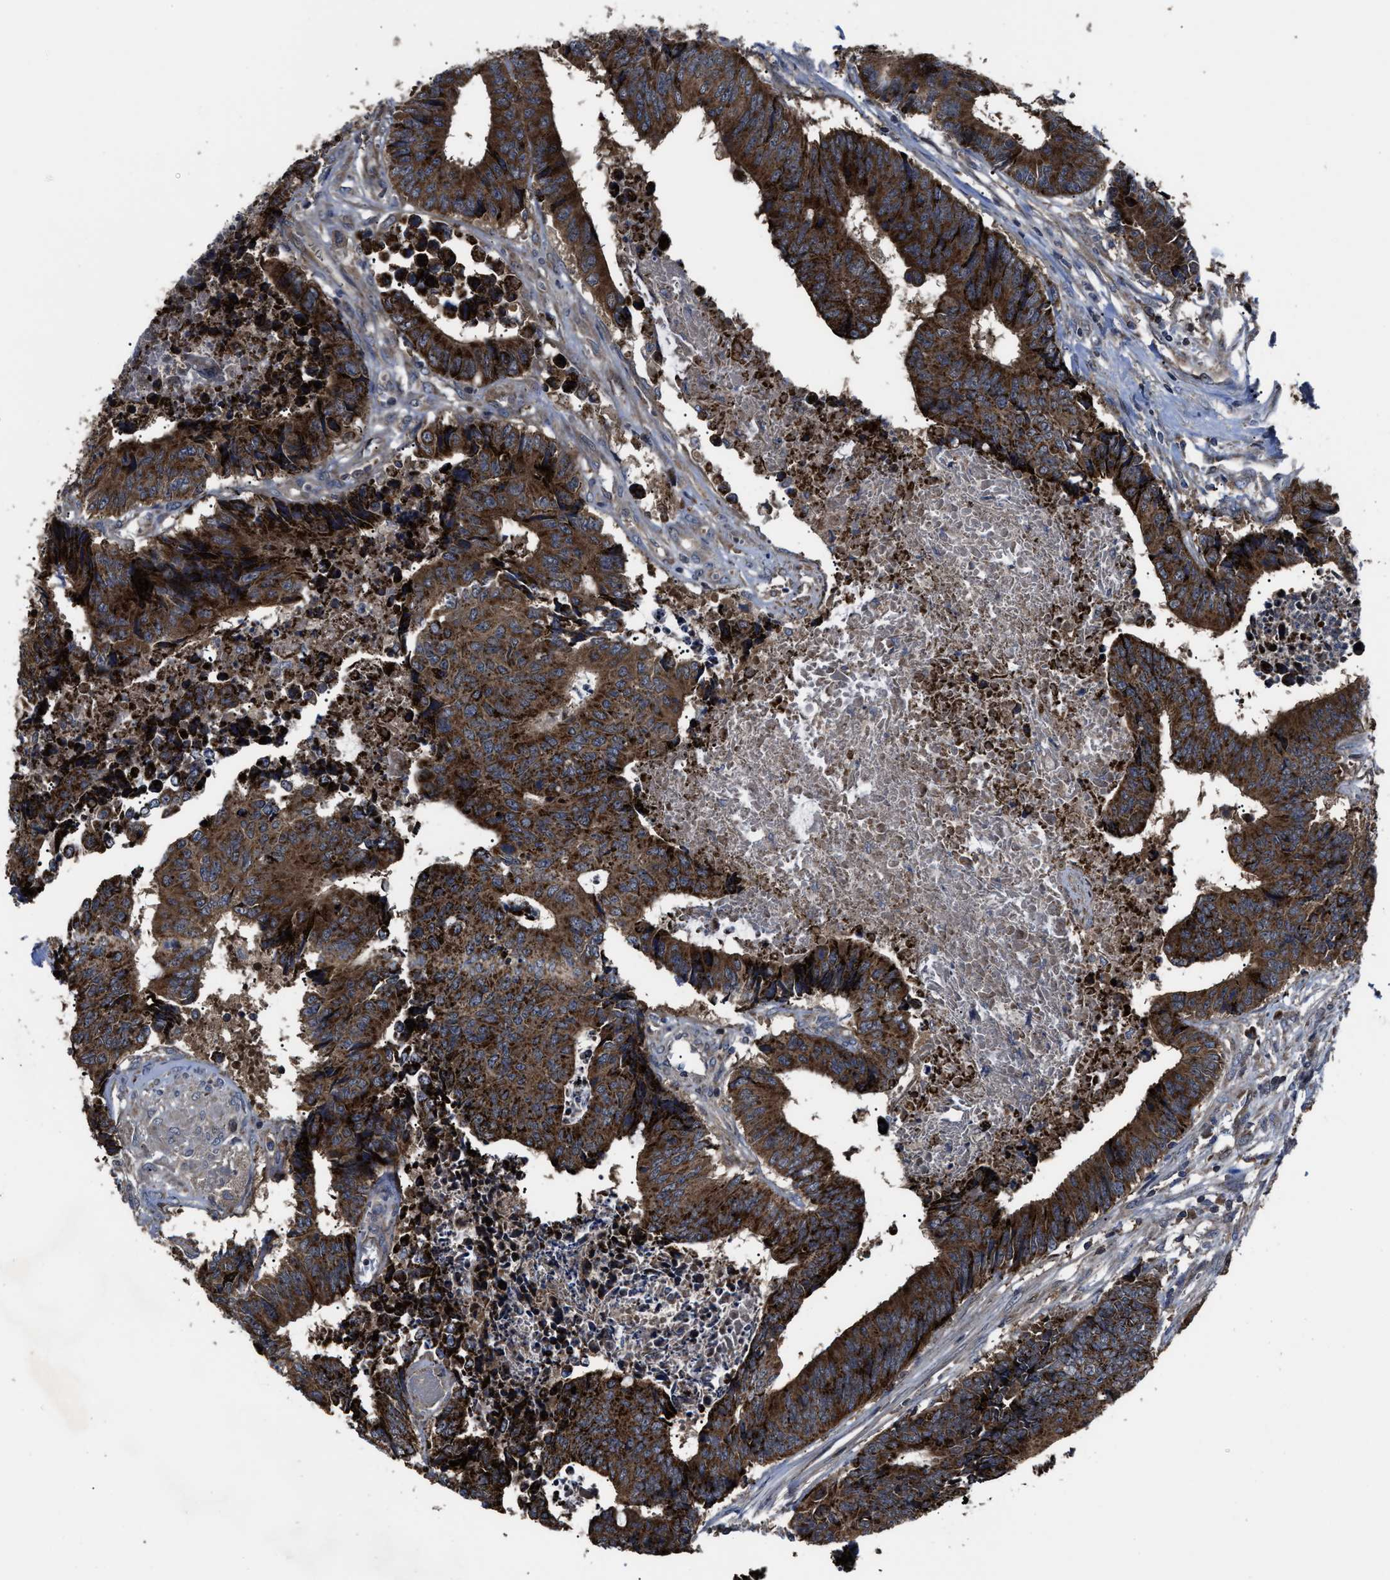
{"staining": {"intensity": "strong", "quantity": ">75%", "location": "cytoplasmic/membranous"}, "tissue": "colorectal cancer", "cell_type": "Tumor cells", "image_type": "cancer", "snomed": [{"axis": "morphology", "description": "Adenocarcinoma, NOS"}, {"axis": "topography", "description": "Rectum"}], "caption": "Adenocarcinoma (colorectal) stained for a protein (brown) exhibits strong cytoplasmic/membranous positive positivity in about >75% of tumor cells.", "gene": "PASK", "patient": {"sex": "male", "age": 84}}